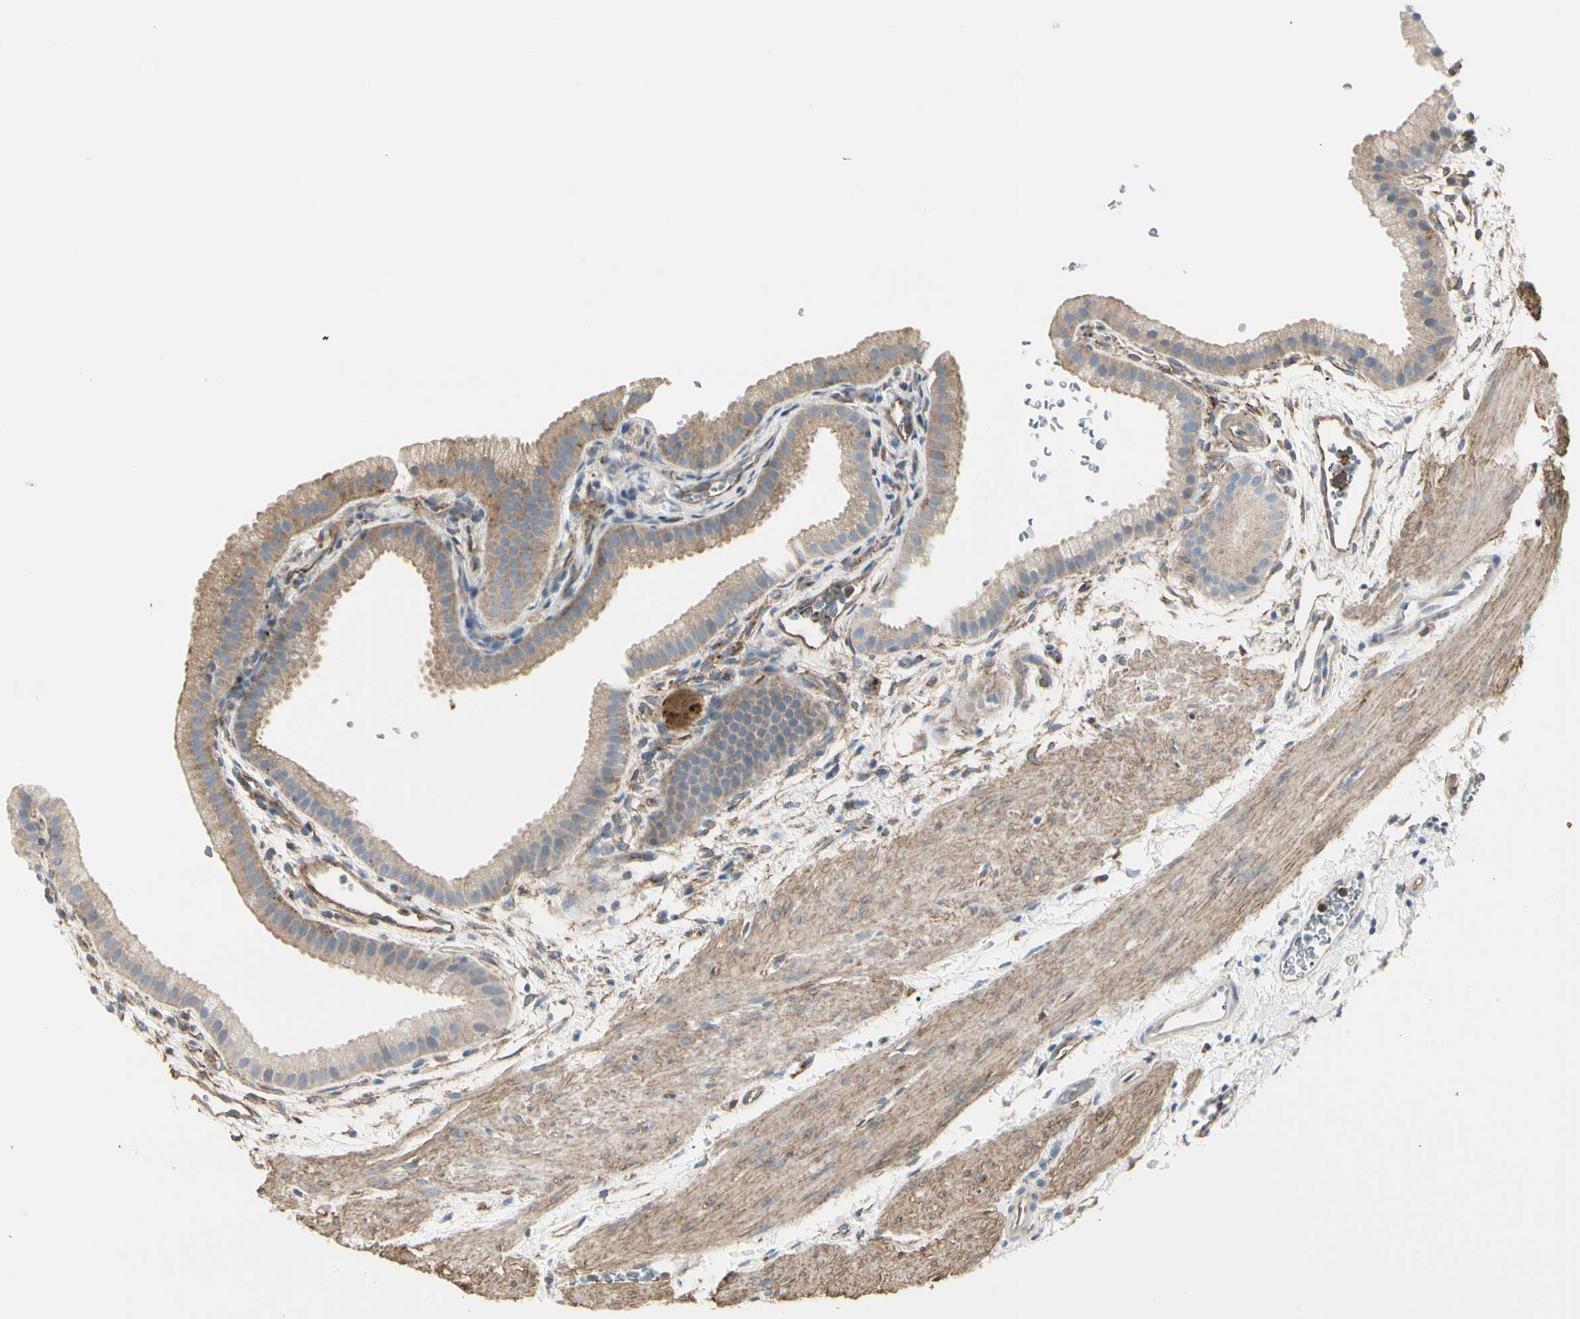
{"staining": {"intensity": "moderate", "quantity": ">75%", "location": "cytoplasmic/membranous"}, "tissue": "gallbladder", "cell_type": "Glandular cells", "image_type": "normal", "snomed": [{"axis": "morphology", "description": "Normal tissue, NOS"}, {"axis": "topography", "description": "Gallbladder"}], "caption": "Immunohistochemistry (IHC) micrograph of unremarkable gallbladder stained for a protein (brown), which shows medium levels of moderate cytoplasmic/membranous staining in about >75% of glandular cells.", "gene": "ATP6V1B2", "patient": {"sex": "female", "age": 64}}